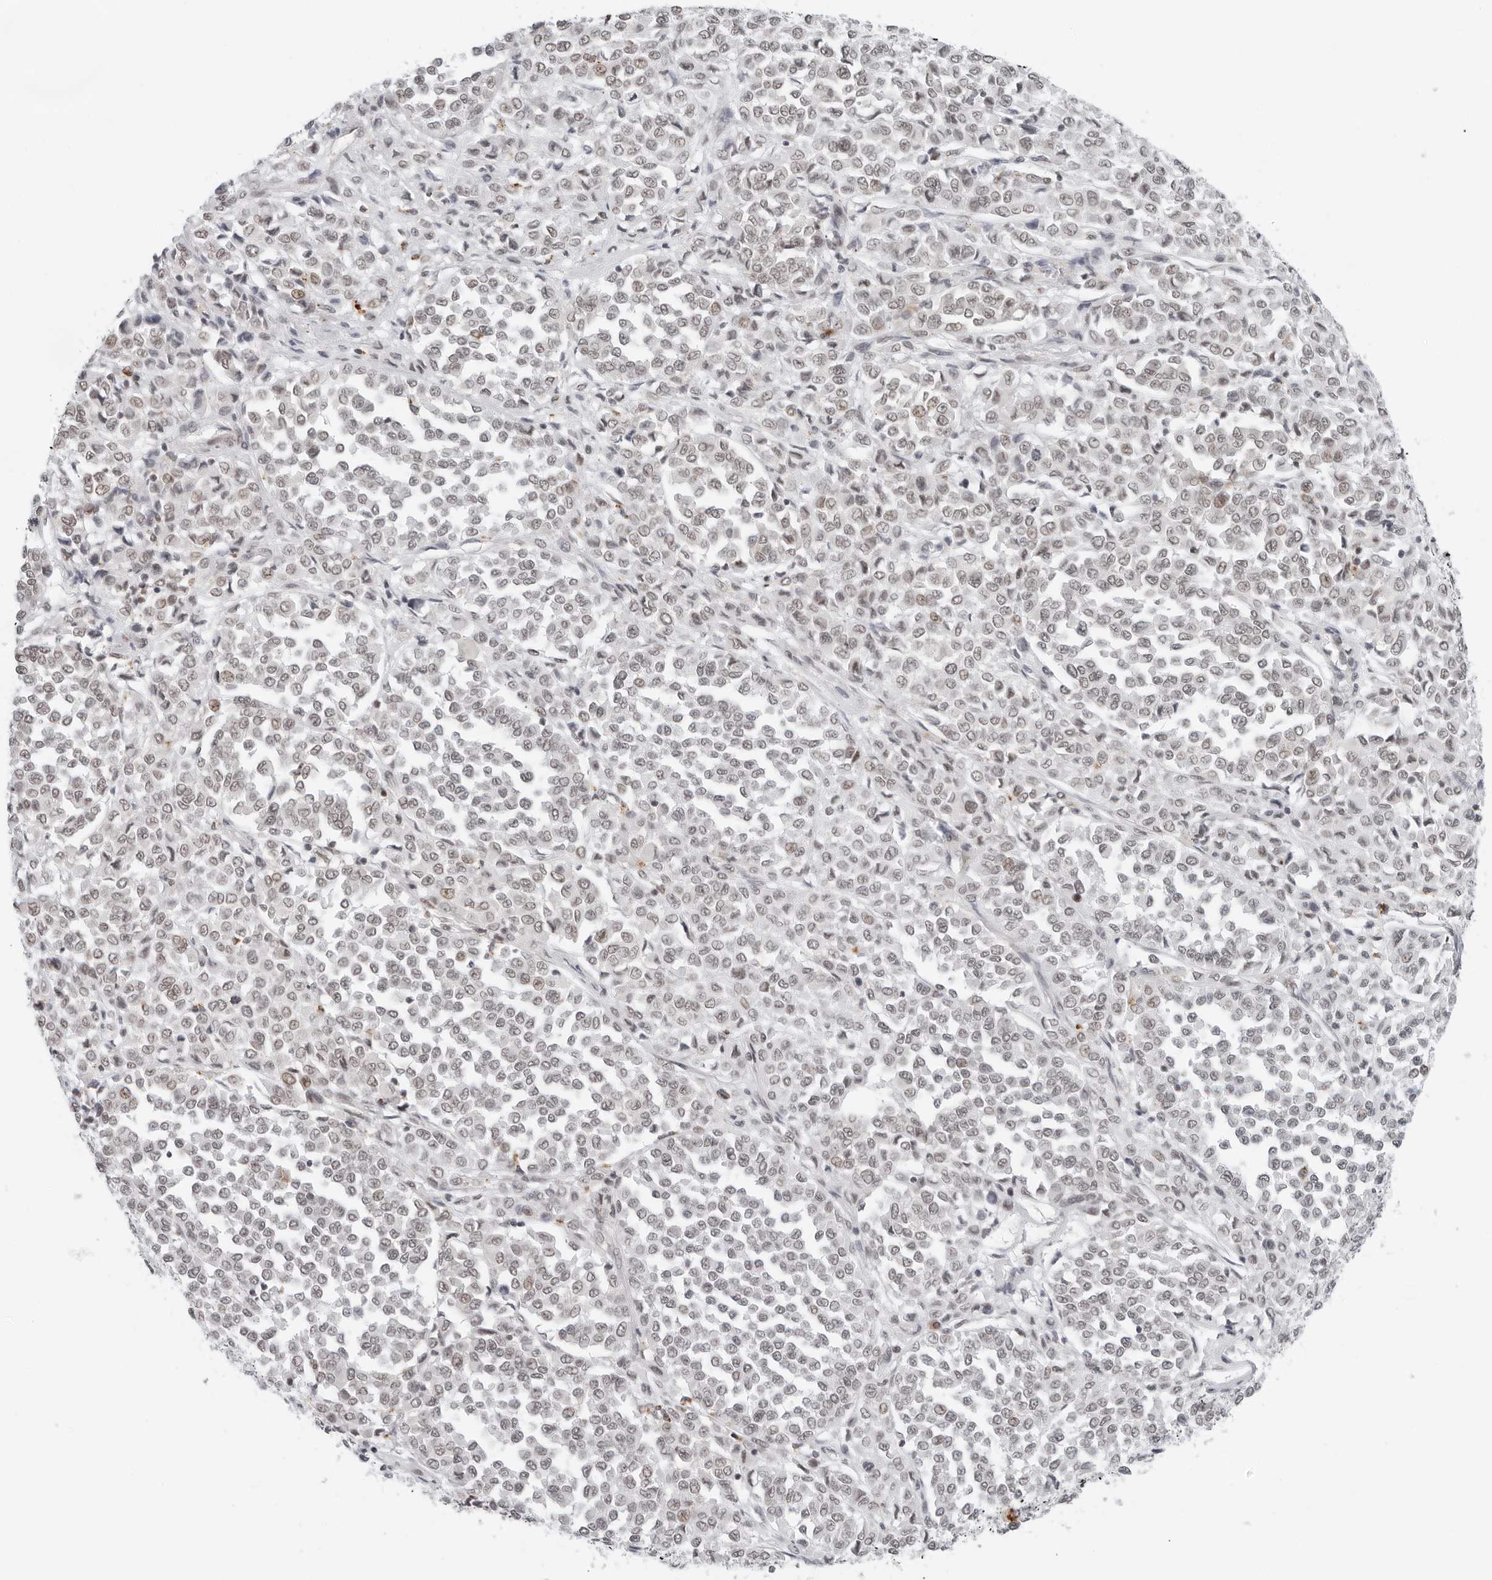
{"staining": {"intensity": "weak", "quantity": "25%-75%", "location": "nuclear"}, "tissue": "melanoma", "cell_type": "Tumor cells", "image_type": "cancer", "snomed": [{"axis": "morphology", "description": "Malignant melanoma, Metastatic site"}, {"axis": "topography", "description": "Pancreas"}], "caption": "DAB immunohistochemical staining of malignant melanoma (metastatic site) reveals weak nuclear protein positivity in approximately 25%-75% of tumor cells.", "gene": "TOX4", "patient": {"sex": "female", "age": 30}}